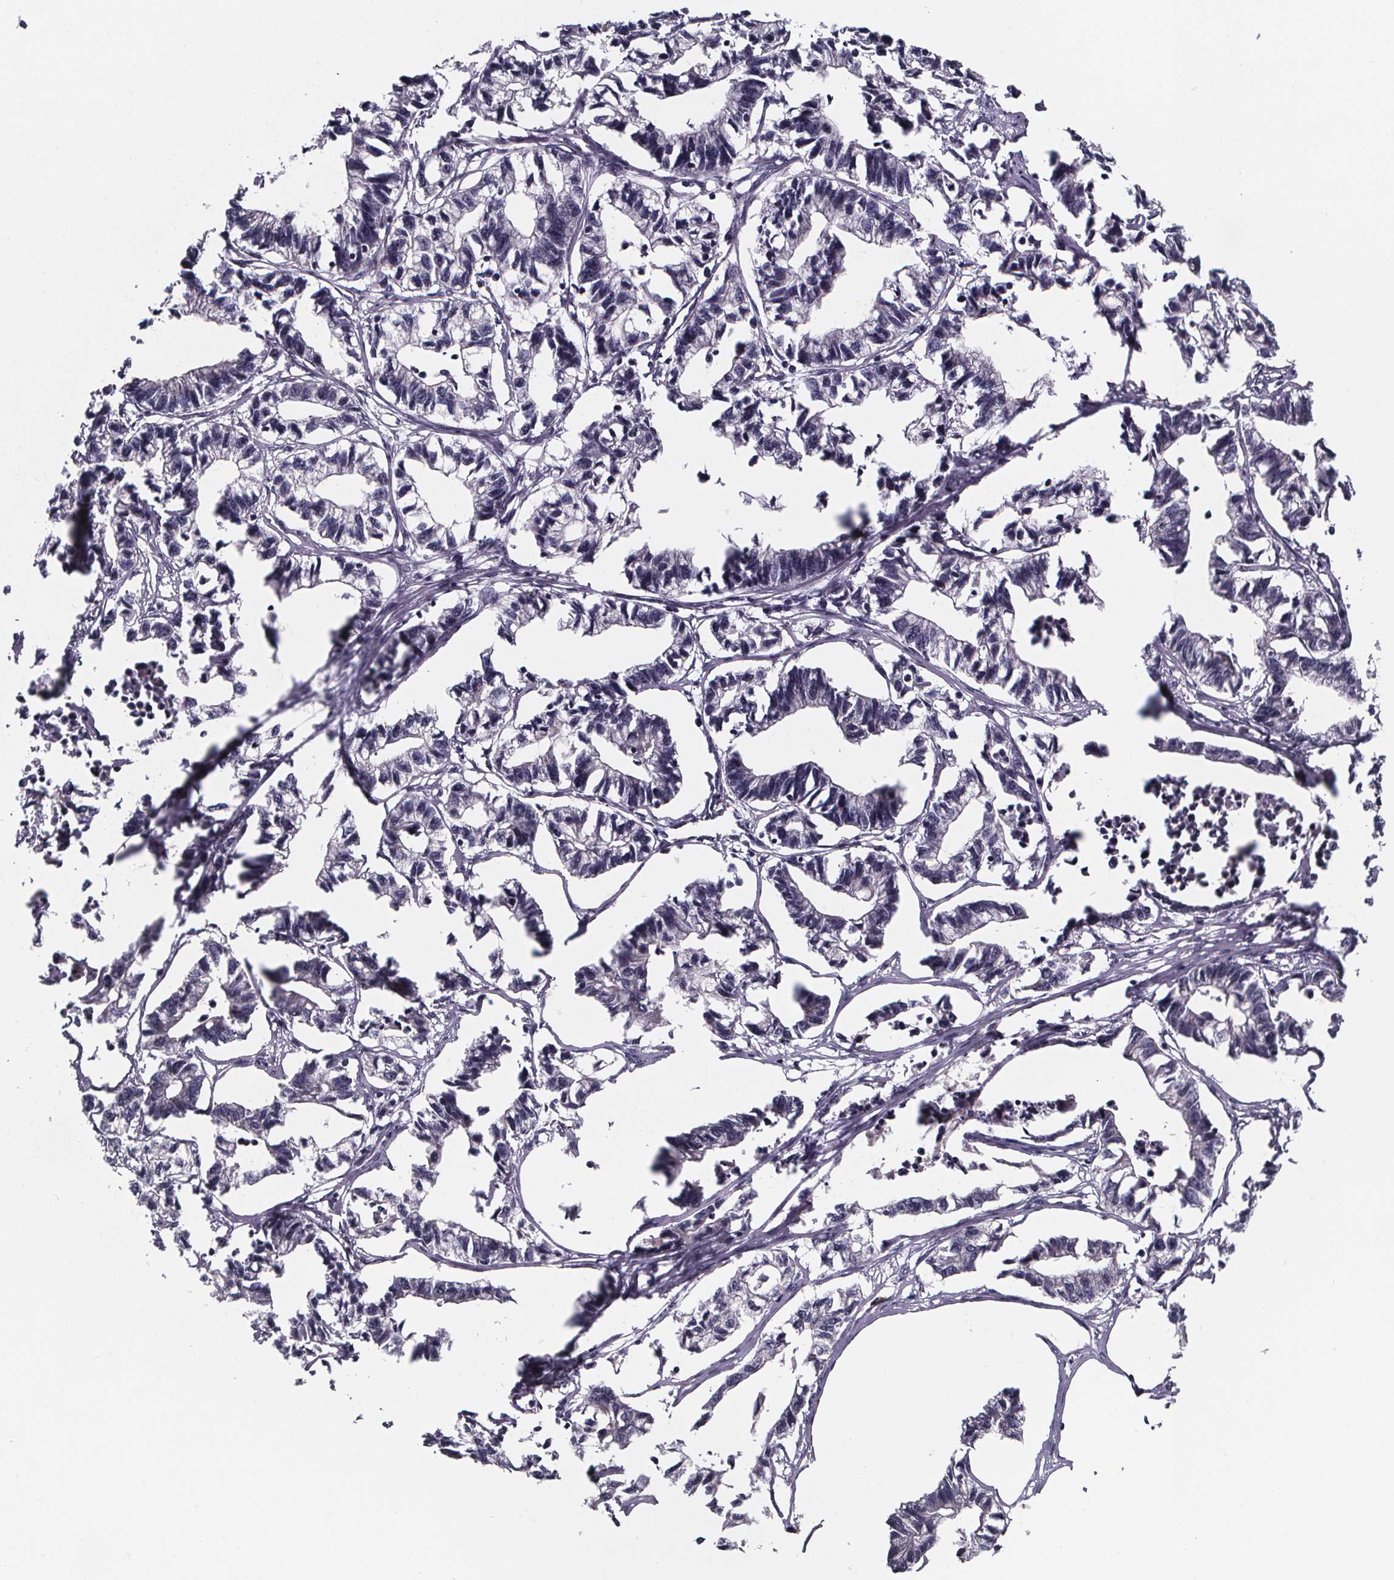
{"staining": {"intensity": "negative", "quantity": "none", "location": "none"}, "tissue": "stomach cancer", "cell_type": "Tumor cells", "image_type": "cancer", "snomed": [{"axis": "morphology", "description": "Adenocarcinoma, NOS"}, {"axis": "topography", "description": "Stomach"}], "caption": "Immunohistochemistry (IHC) photomicrograph of adenocarcinoma (stomach) stained for a protein (brown), which displays no staining in tumor cells. Brightfield microscopy of immunohistochemistry stained with DAB (brown) and hematoxylin (blue), captured at high magnification.", "gene": "NDST1", "patient": {"sex": "male", "age": 83}}